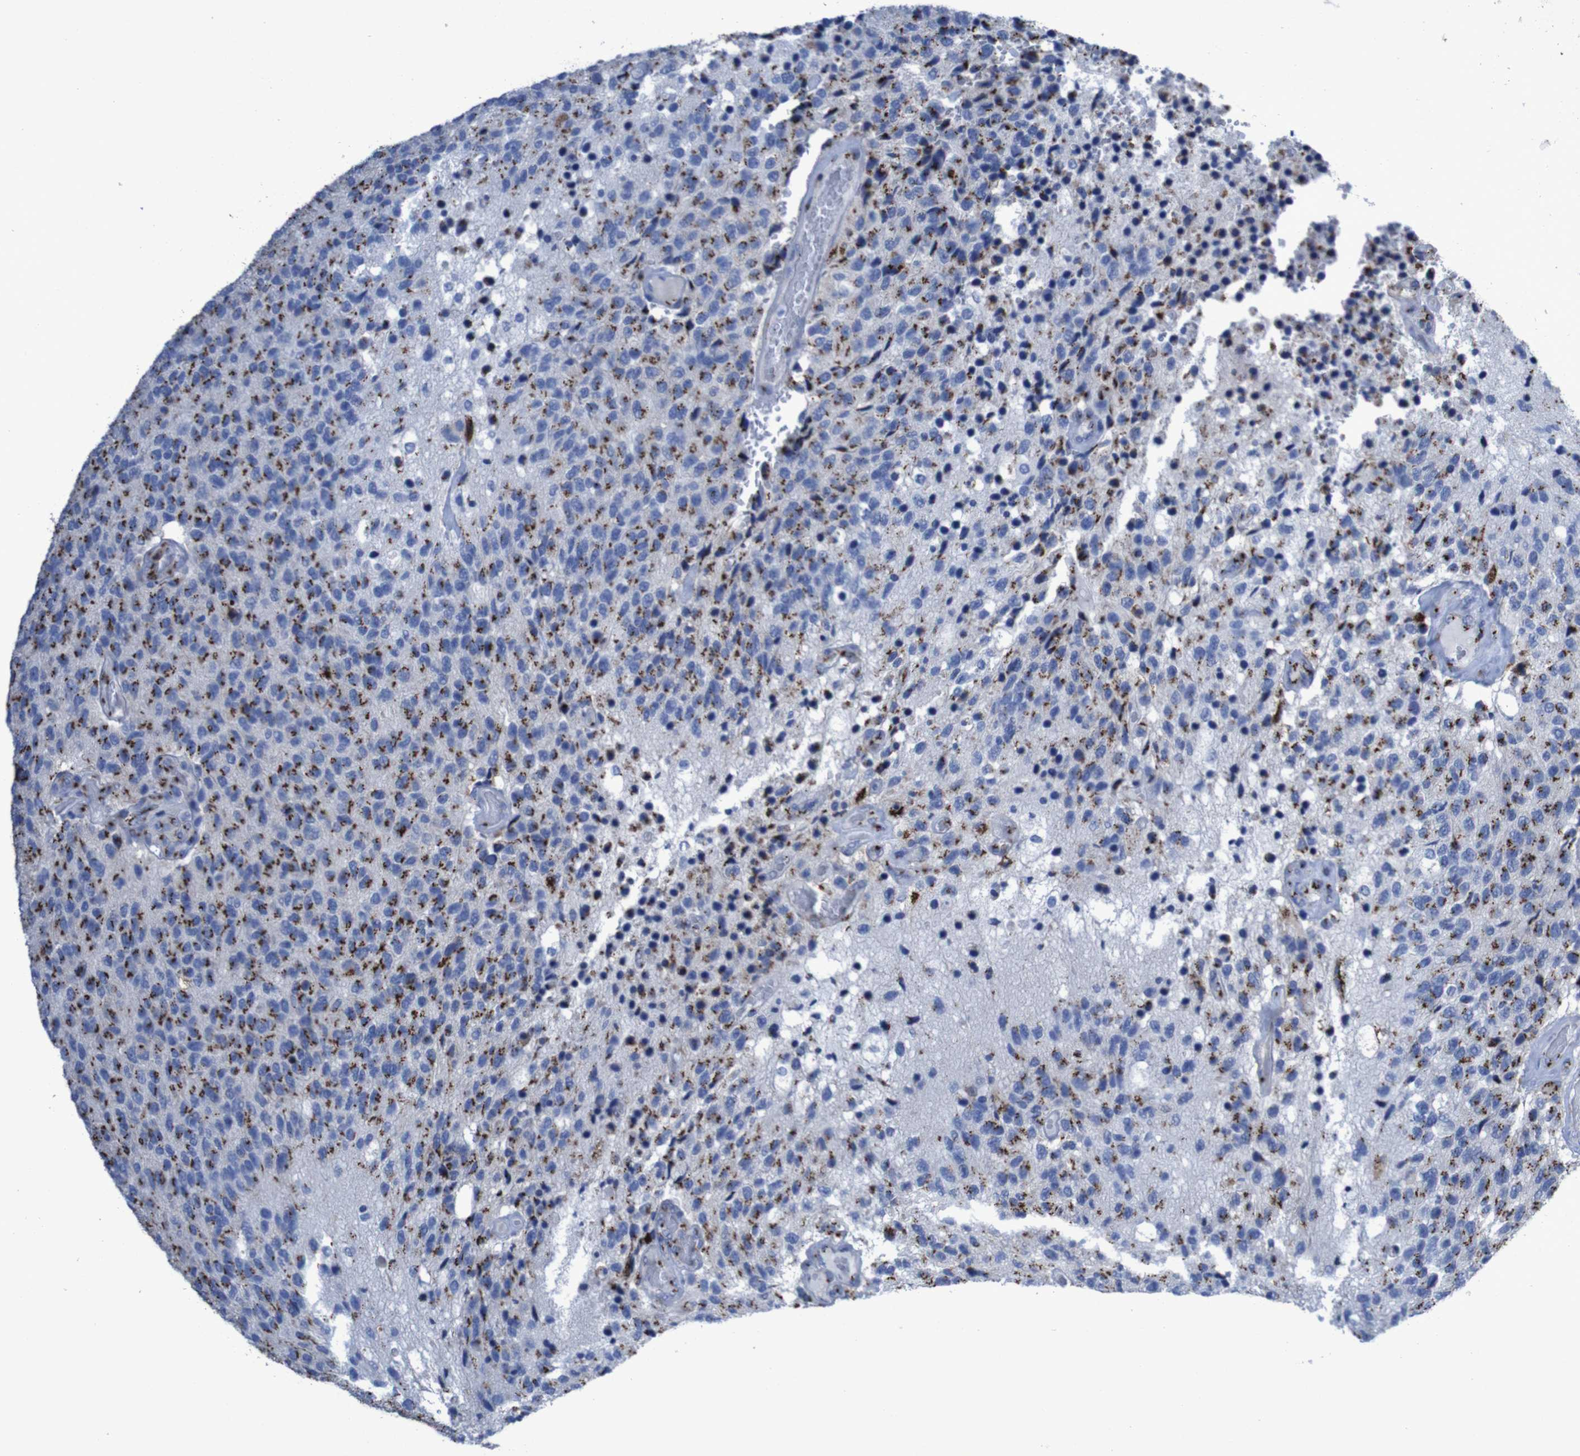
{"staining": {"intensity": "strong", "quantity": ">75%", "location": "cytoplasmic/membranous"}, "tissue": "glioma", "cell_type": "Tumor cells", "image_type": "cancer", "snomed": [{"axis": "morphology", "description": "Glioma, malignant, High grade"}, {"axis": "topography", "description": "pancreas cauda"}], "caption": "Immunohistochemical staining of glioma demonstrates high levels of strong cytoplasmic/membranous protein positivity in approximately >75% of tumor cells.", "gene": "GOLM1", "patient": {"sex": "male", "age": 60}}